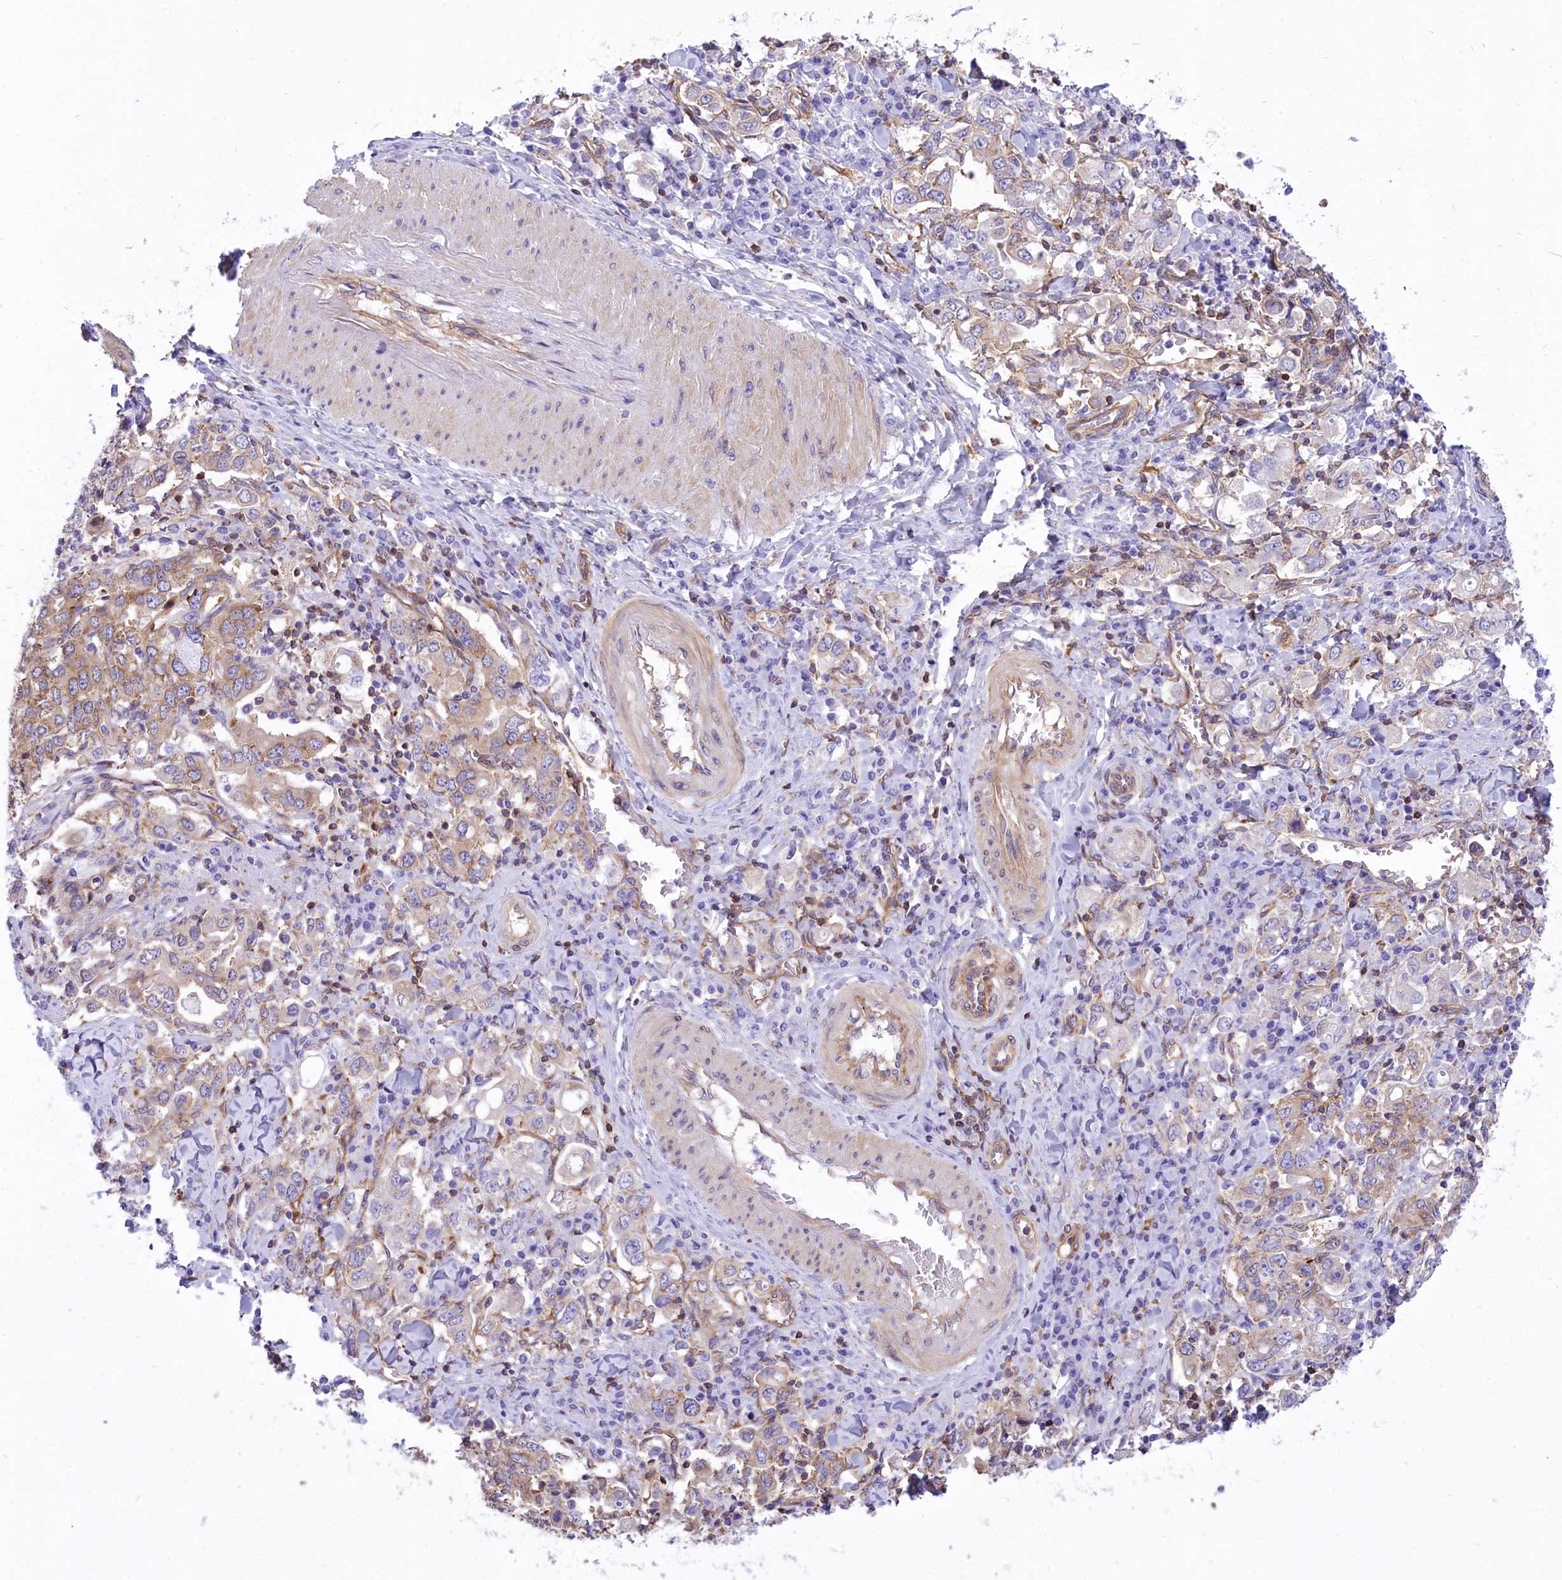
{"staining": {"intensity": "weak", "quantity": "25%-75%", "location": "cytoplasmic/membranous"}, "tissue": "stomach cancer", "cell_type": "Tumor cells", "image_type": "cancer", "snomed": [{"axis": "morphology", "description": "Adenocarcinoma, NOS"}, {"axis": "topography", "description": "Stomach, upper"}], "caption": "The micrograph exhibits a brown stain indicating the presence of a protein in the cytoplasmic/membranous of tumor cells in stomach cancer (adenocarcinoma). The staining was performed using DAB, with brown indicating positive protein expression. Nuclei are stained blue with hematoxylin.", "gene": "SEPTIN9", "patient": {"sex": "male", "age": 62}}